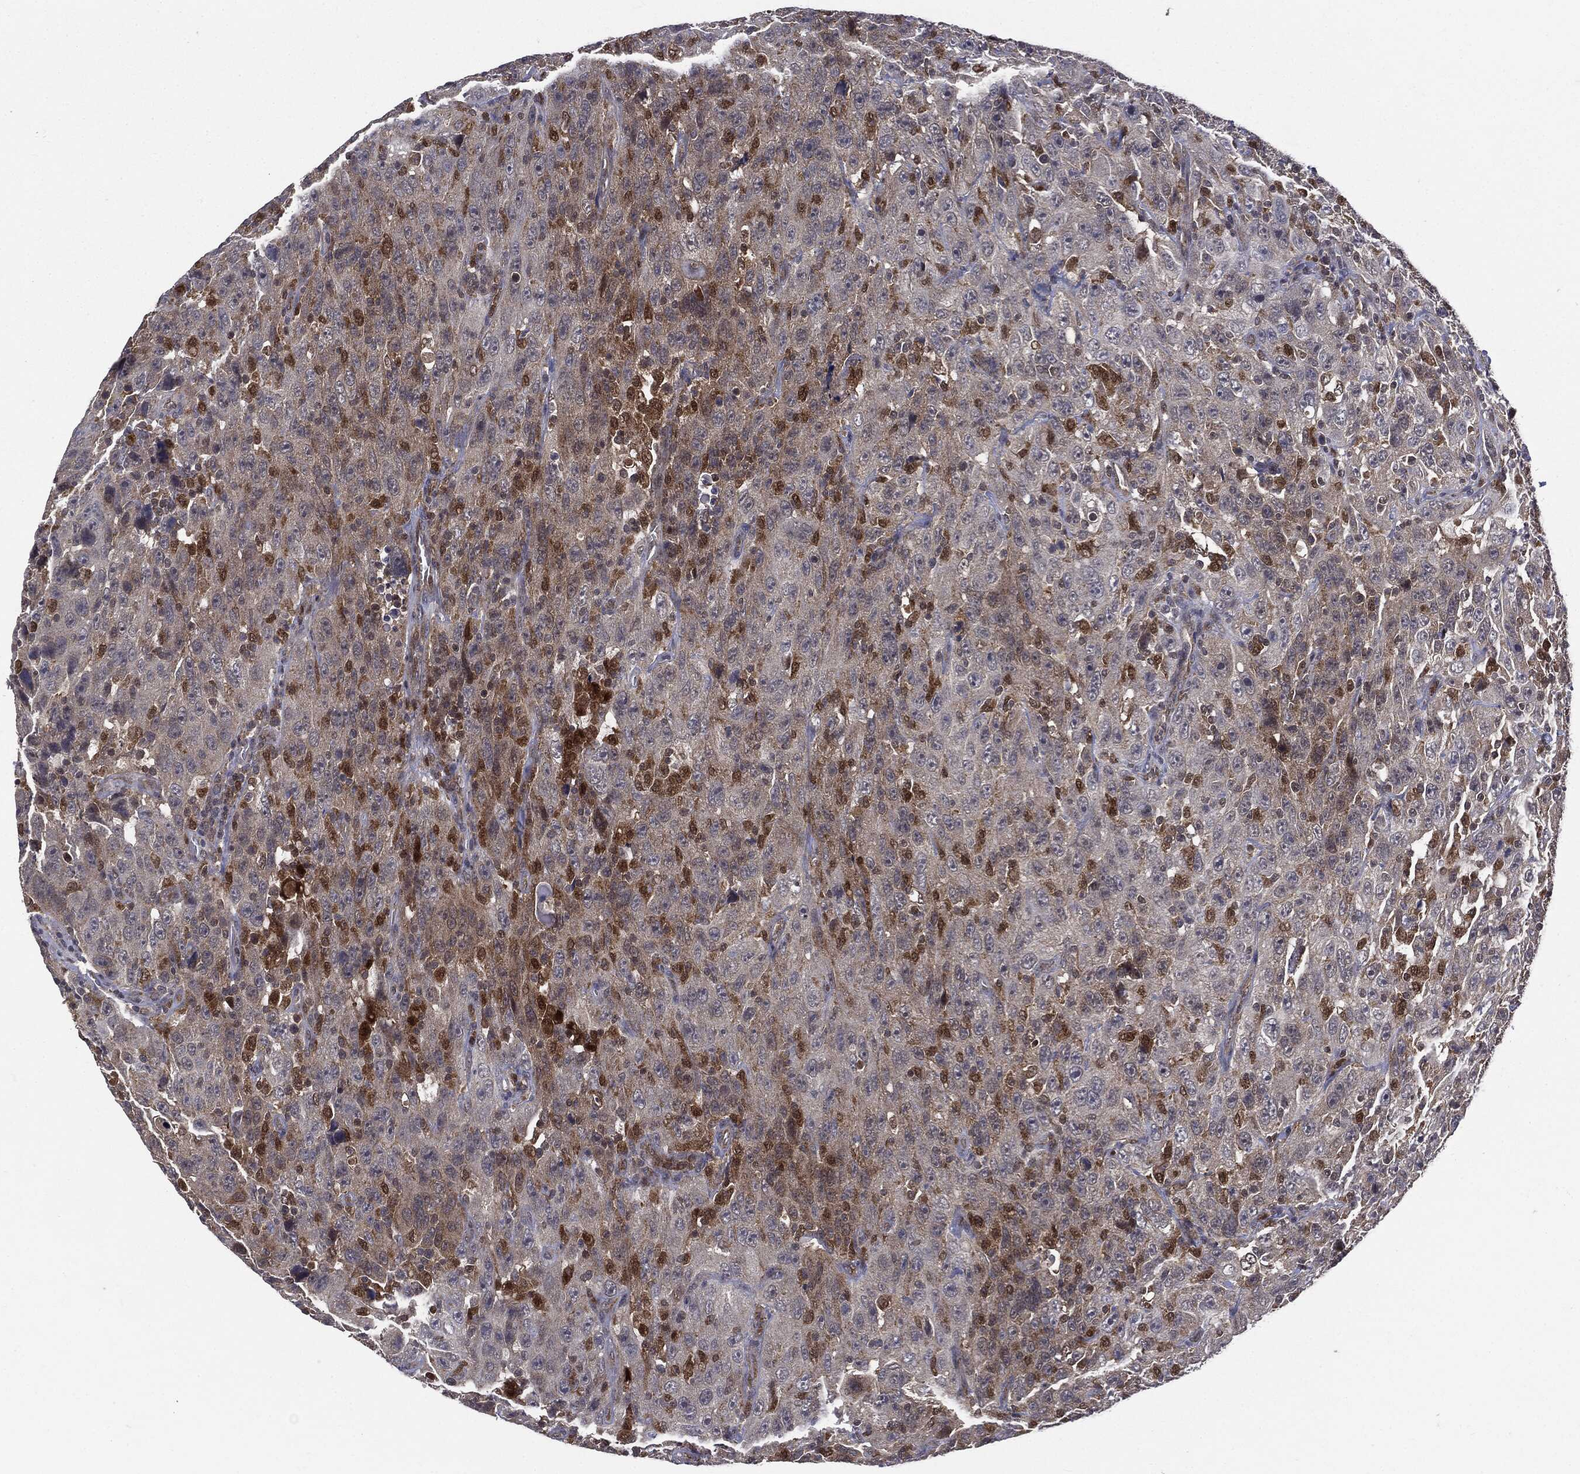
{"staining": {"intensity": "moderate", "quantity": "<25%", "location": "cytoplasmic/membranous,nuclear"}, "tissue": "urothelial cancer", "cell_type": "Tumor cells", "image_type": "cancer", "snomed": [{"axis": "morphology", "description": "Urothelial carcinoma, NOS"}, {"axis": "morphology", "description": "Urothelial carcinoma, High grade"}, {"axis": "topography", "description": "Urinary bladder"}], "caption": "Immunohistochemical staining of human transitional cell carcinoma exhibits low levels of moderate cytoplasmic/membranous and nuclear expression in approximately <25% of tumor cells.", "gene": "PTPA", "patient": {"sex": "female", "age": 73}}